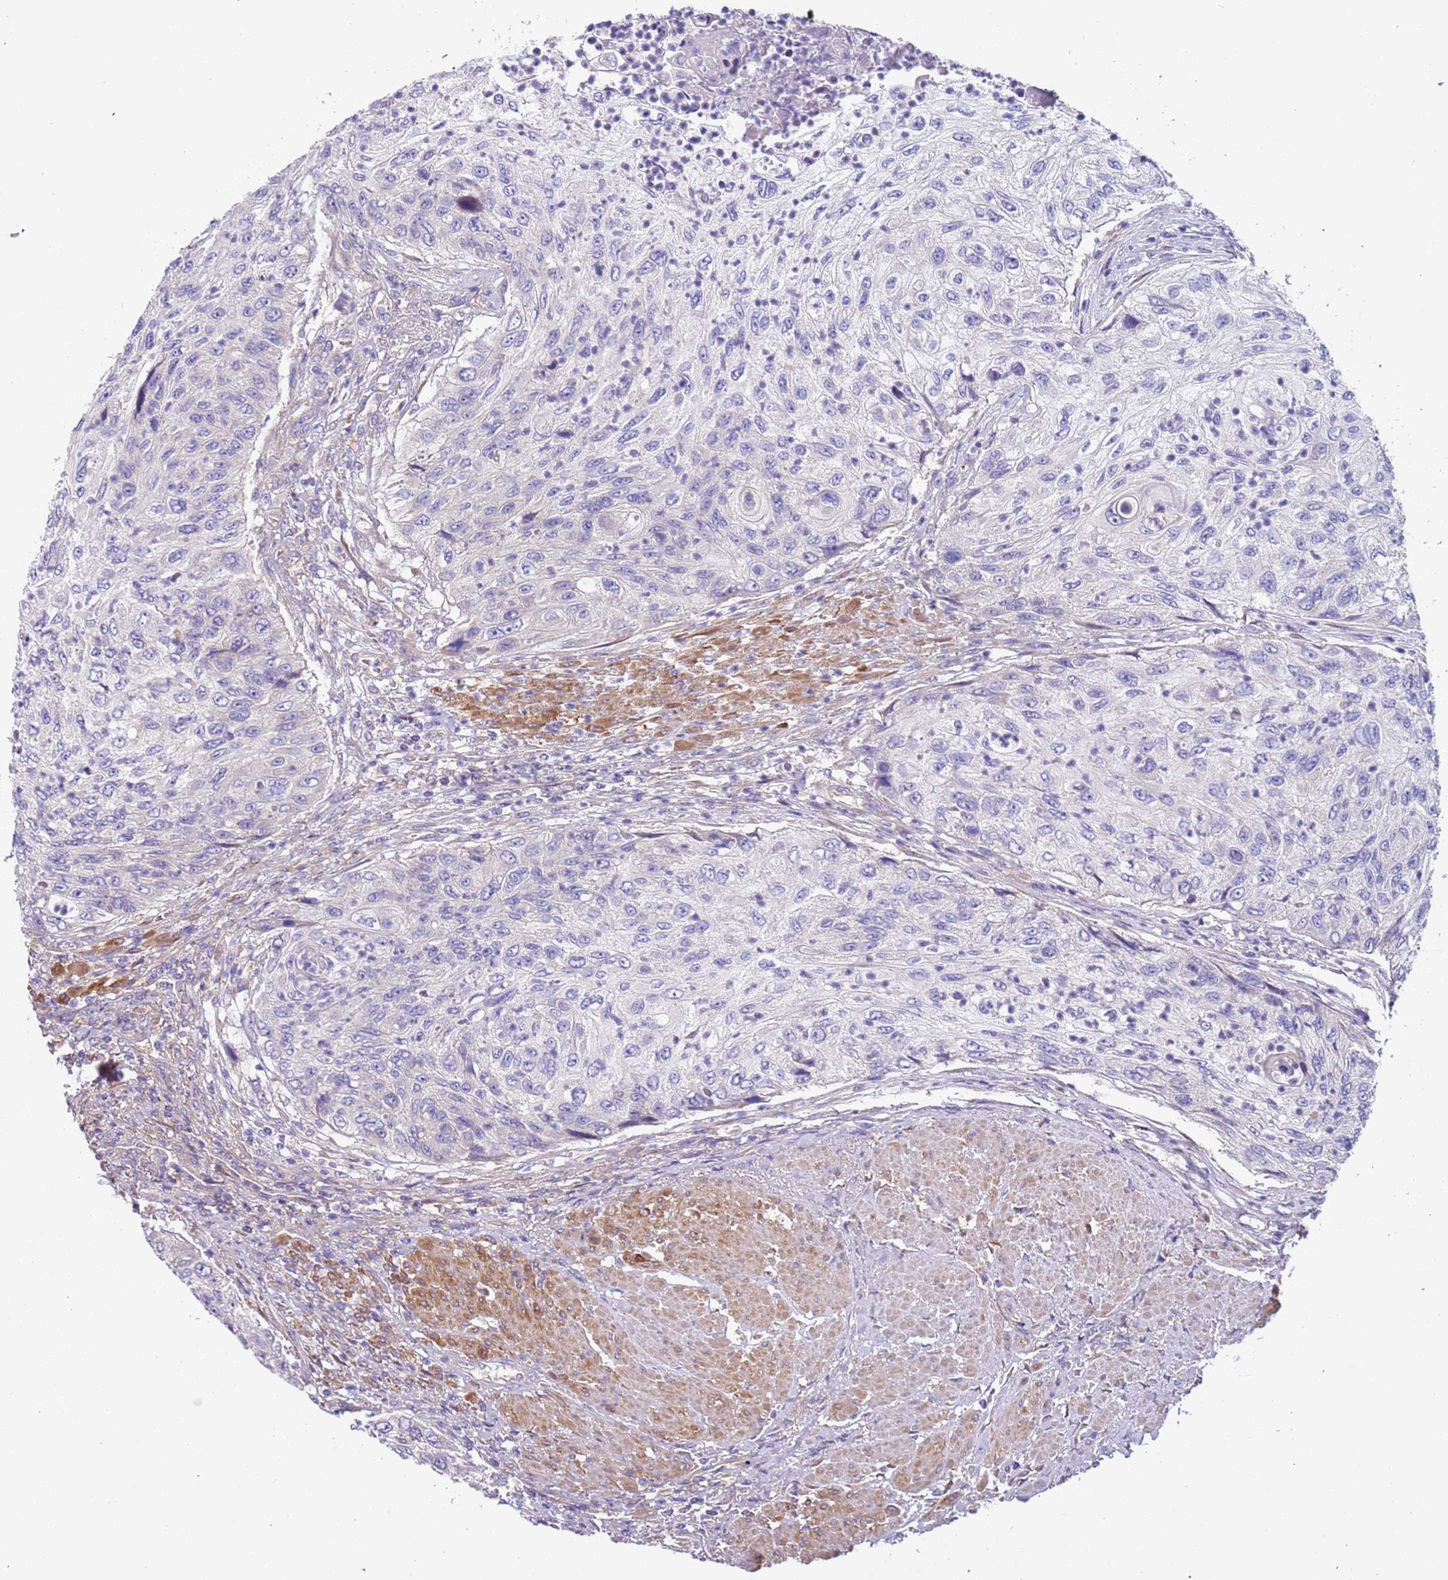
{"staining": {"intensity": "negative", "quantity": "none", "location": "none"}, "tissue": "urothelial cancer", "cell_type": "Tumor cells", "image_type": "cancer", "snomed": [{"axis": "morphology", "description": "Urothelial carcinoma, High grade"}, {"axis": "topography", "description": "Urinary bladder"}], "caption": "A high-resolution image shows IHC staining of high-grade urothelial carcinoma, which reveals no significant positivity in tumor cells.", "gene": "LAMB4", "patient": {"sex": "female", "age": 60}}